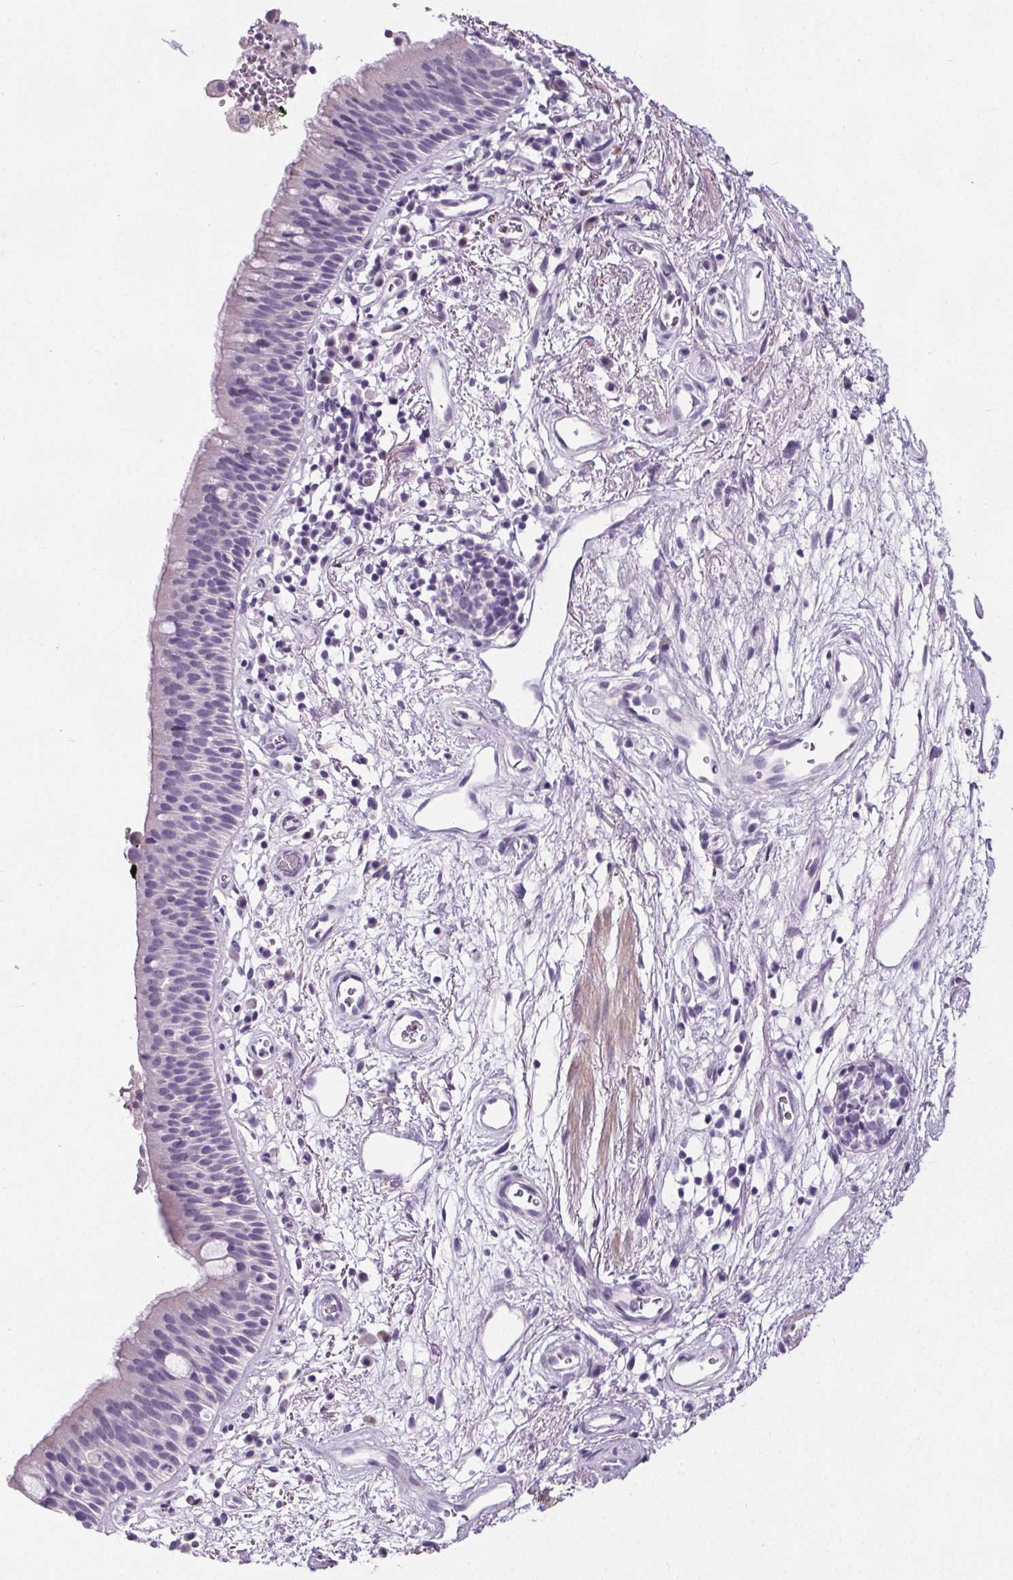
{"staining": {"intensity": "negative", "quantity": "none", "location": "none"}, "tissue": "bronchus", "cell_type": "Respiratory epithelial cells", "image_type": "normal", "snomed": [{"axis": "morphology", "description": "Normal tissue, NOS"}, {"axis": "topography", "description": "Cartilage tissue"}, {"axis": "topography", "description": "Bronchus"}], "caption": "This histopathology image is of normal bronchus stained with IHC to label a protein in brown with the nuclei are counter-stained blue. There is no positivity in respiratory epithelial cells.", "gene": "ELAVL2", "patient": {"sex": "male", "age": 58}}